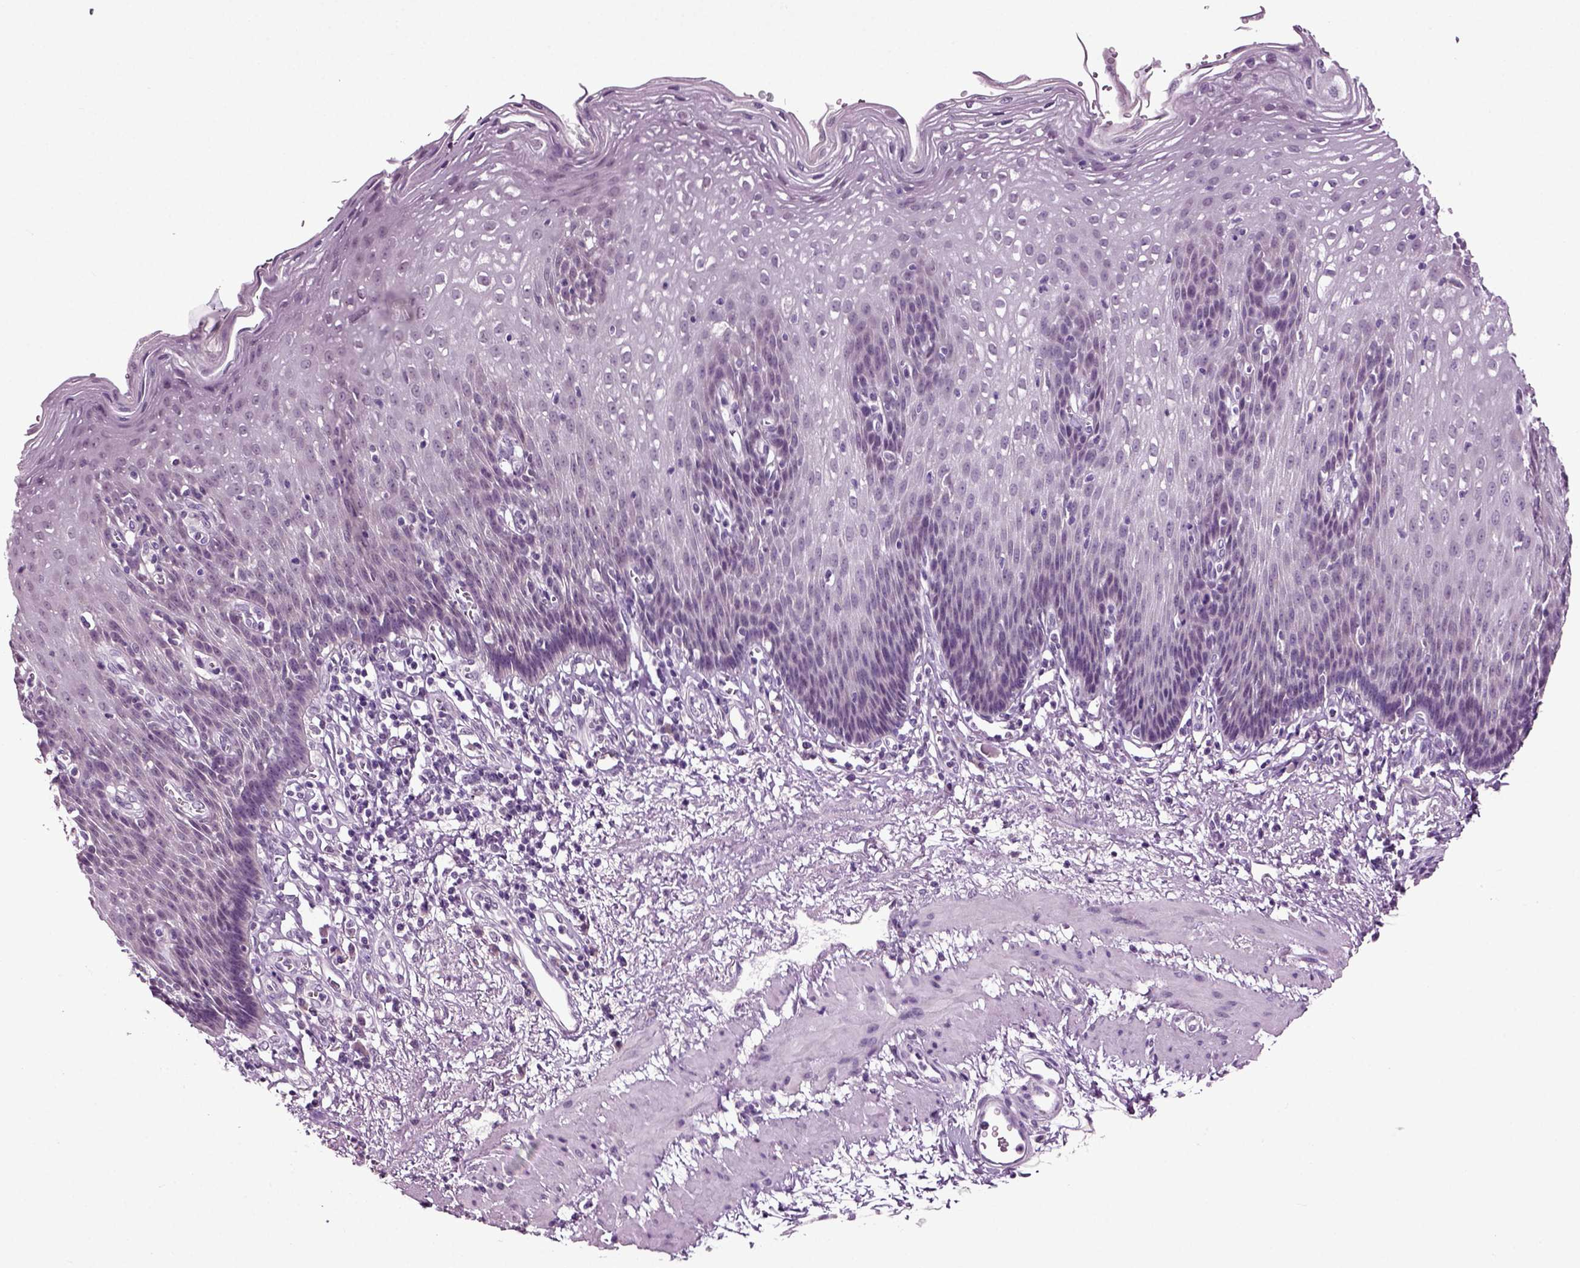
{"staining": {"intensity": "negative", "quantity": "none", "location": "none"}, "tissue": "esophagus", "cell_type": "Squamous epithelial cells", "image_type": "normal", "snomed": [{"axis": "morphology", "description": "Normal tissue, NOS"}, {"axis": "topography", "description": "Esophagus"}], "caption": "A histopathology image of esophagus stained for a protein displays no brown staining in squamous epithelial cells.", "gene": "SPATA17", "patient": {"sex": "male", "age": 57}}